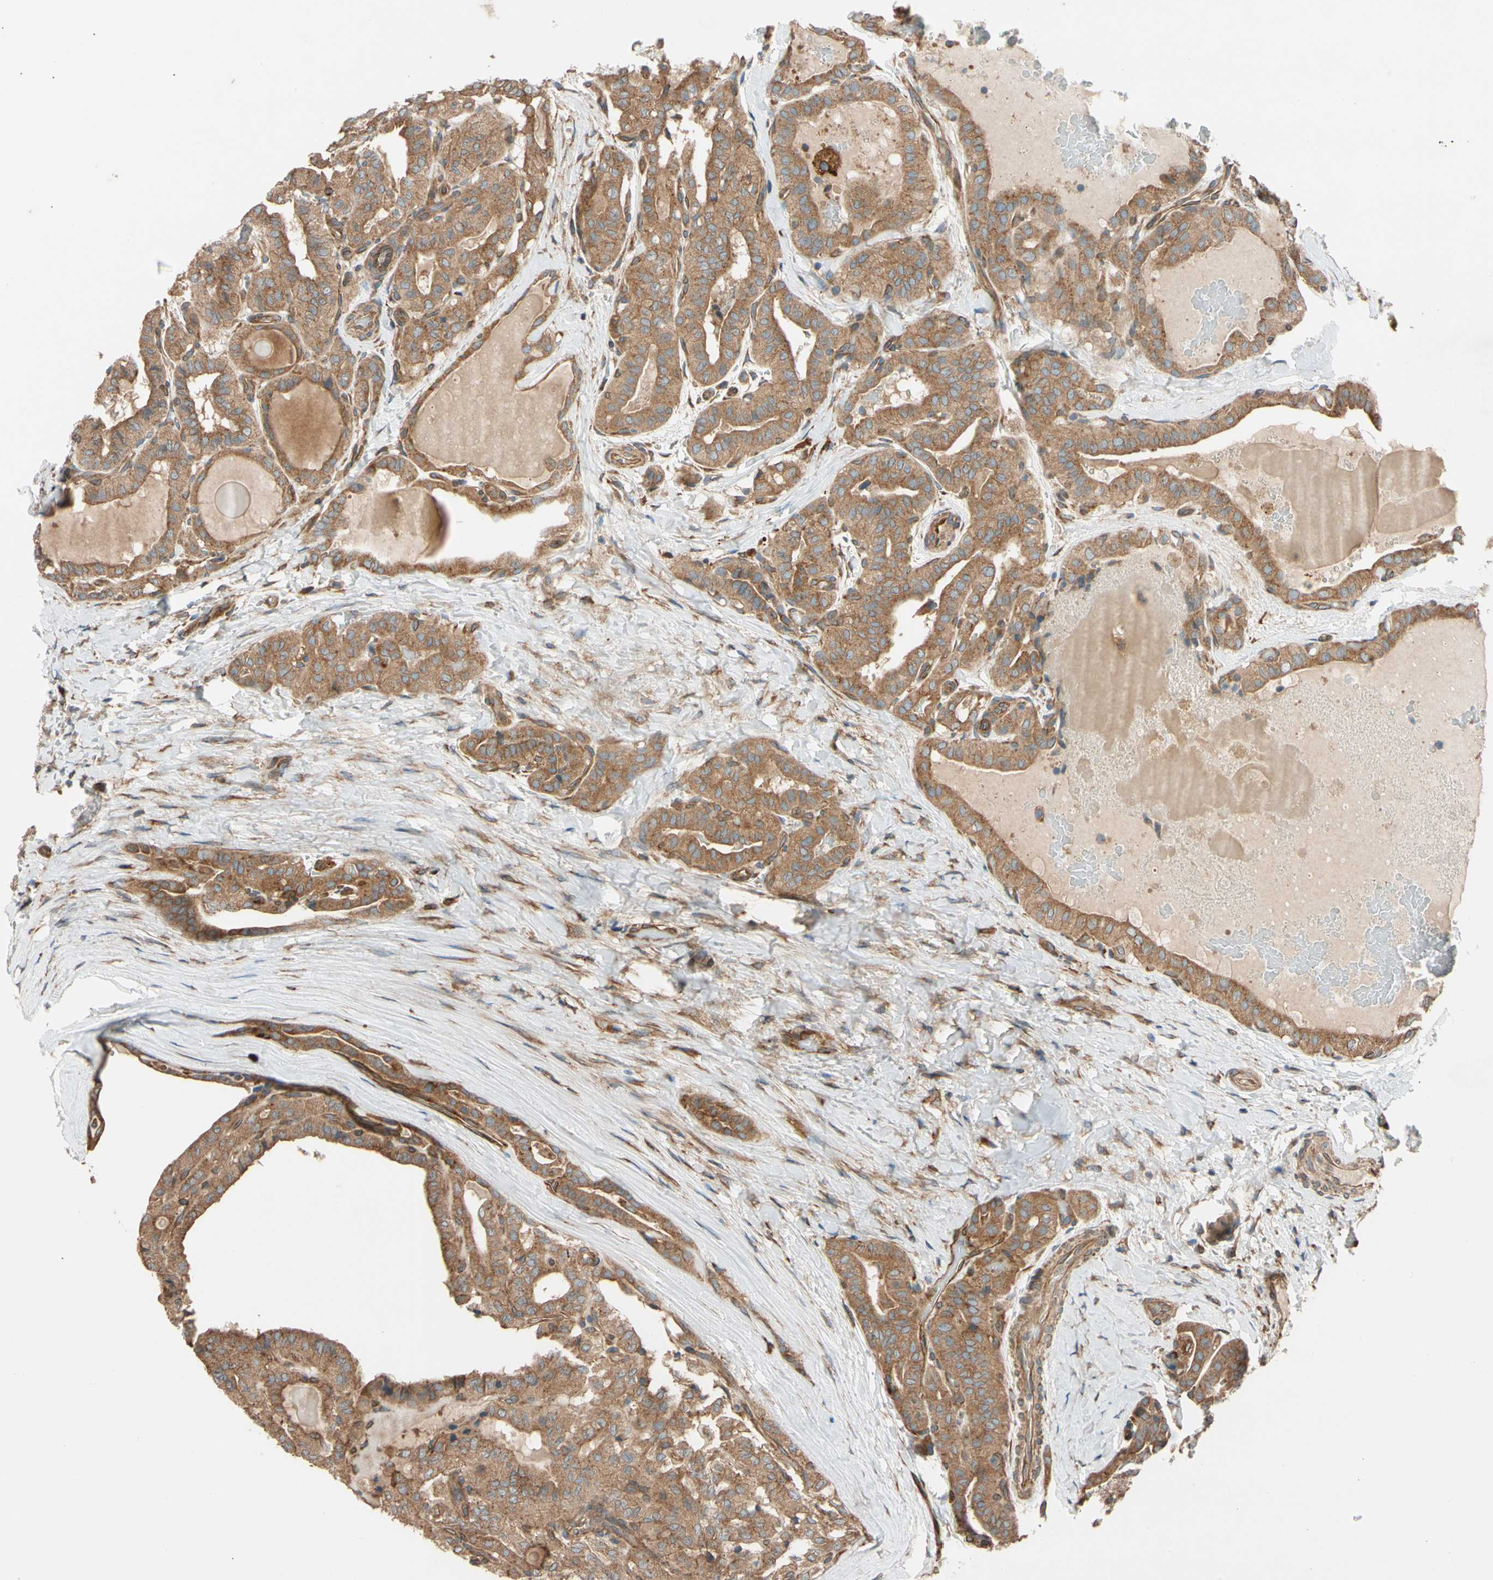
{"staining": {"intensity": "moderate", "quantity": ">75%", "location": "cytoplasmic/membranous"}, "tissue": "thyroid cancer", "cell_type": "Tumor cells", "image_type": "cancer", "snomed": [{"axis": "morphology", "description": "Papillary adenocarcinoma, NOS"}, {"axis": "topography", "description": "Thyroid gland"}], "caption": "Thyroid cancer (papillary adenocarcinoma) was stained to show a protein in brown. There is medium levels of moderate cytoplasmic/membranous expression in approximately >75% of tumor cells.", "gene": "PHYH", "patient": {"sex": "male", "age": 77}}